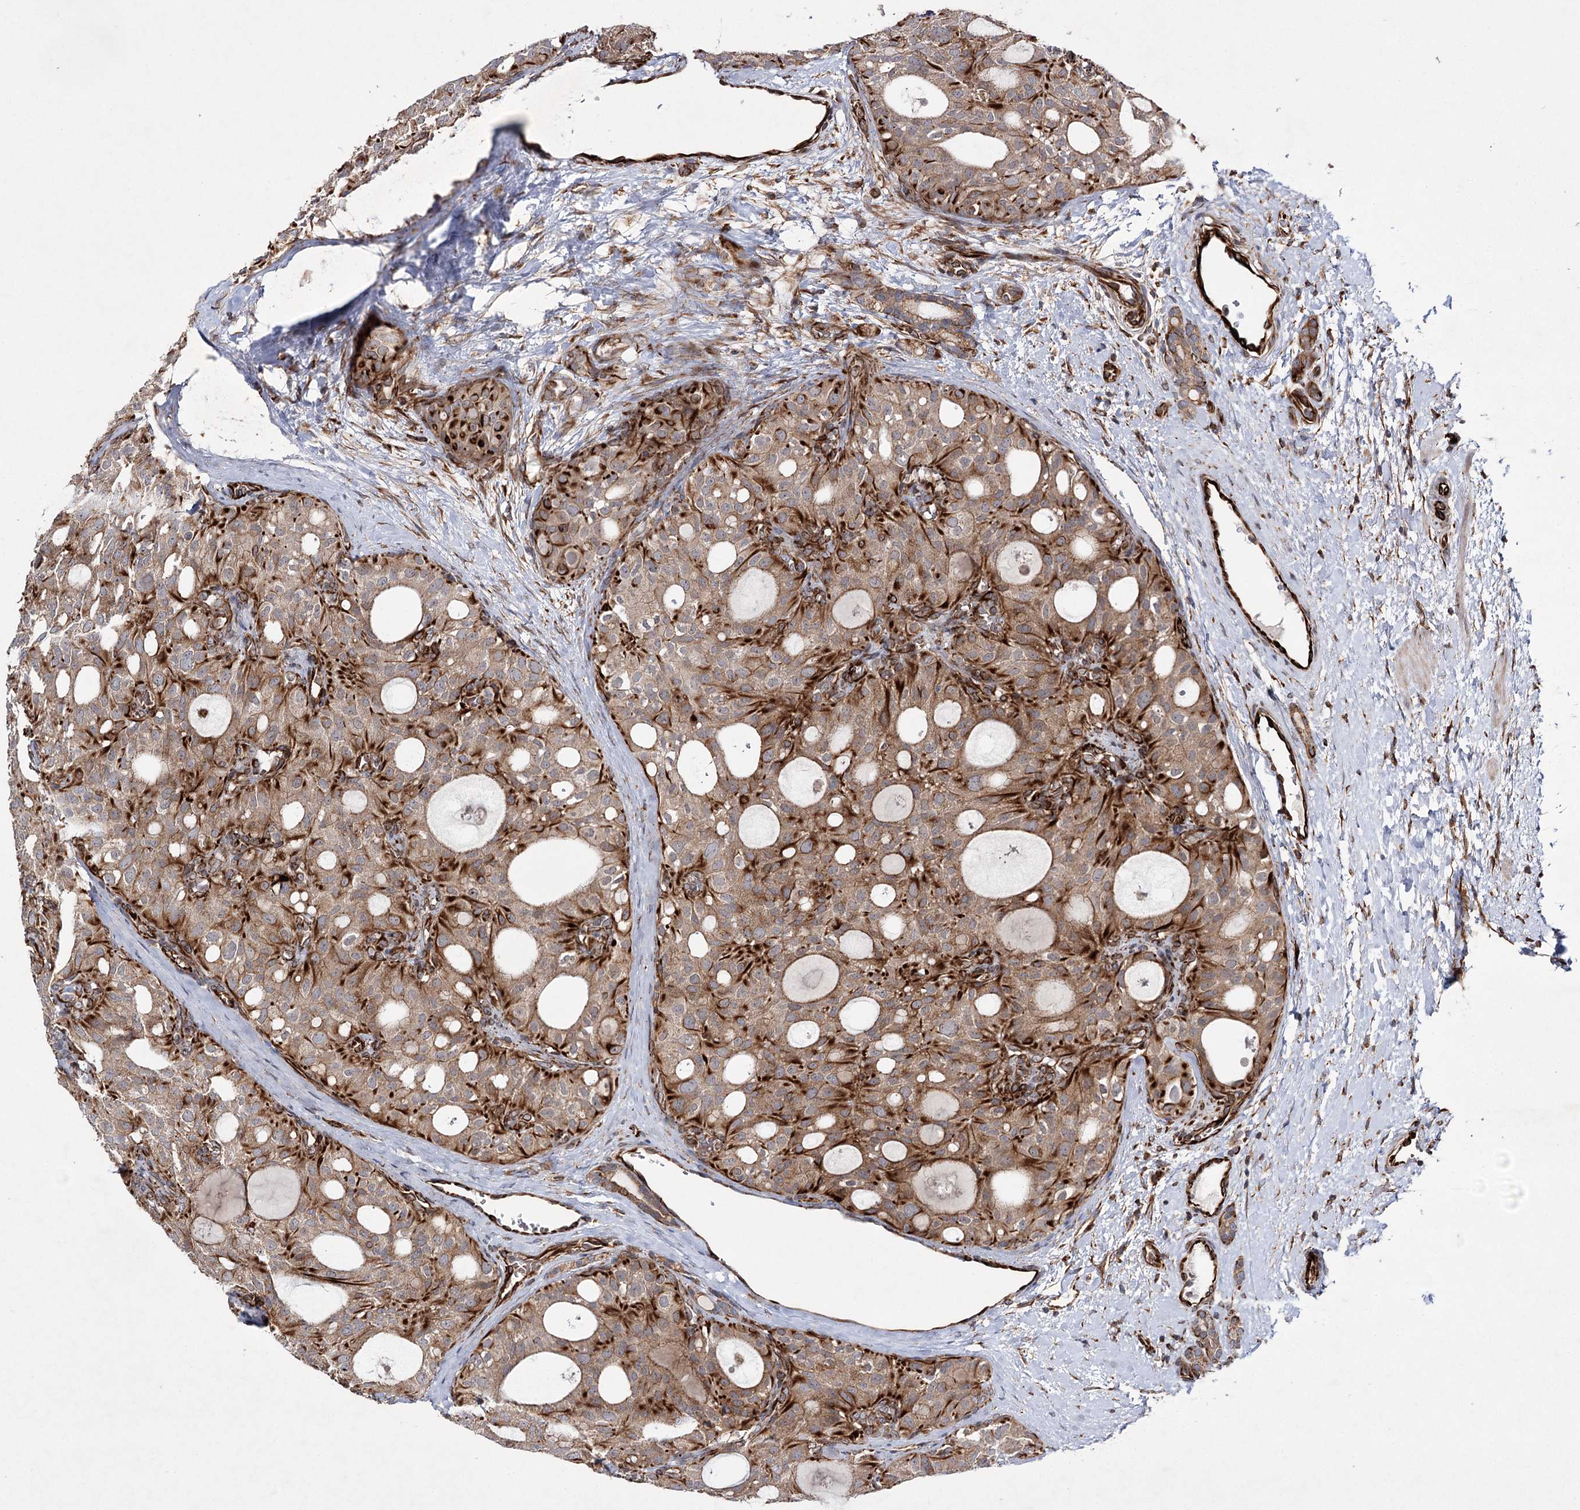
{"staining": {"intensity": "moderate", "quantity": ">75%", "location": "cytoplasmic/membranous"}, "tissue": "thyroid cancer", "cell_type": "Tumor cells", "image_type": "cancer", "snomed": [{"axis": "morphology", "description": "Follicular adenoma carcinoma, NOS"}, {"axis": "topography", "description": "Thyroid gland"}], "caption": "Human thyroid follicular adenoma carcinoma stained for a protein (brown) displays moderate cytoplasmic/membranous positive staining in about >75% of tumor cells.", "gene": "DPEP2", "patient": {"sex": "male", "age": 75}}